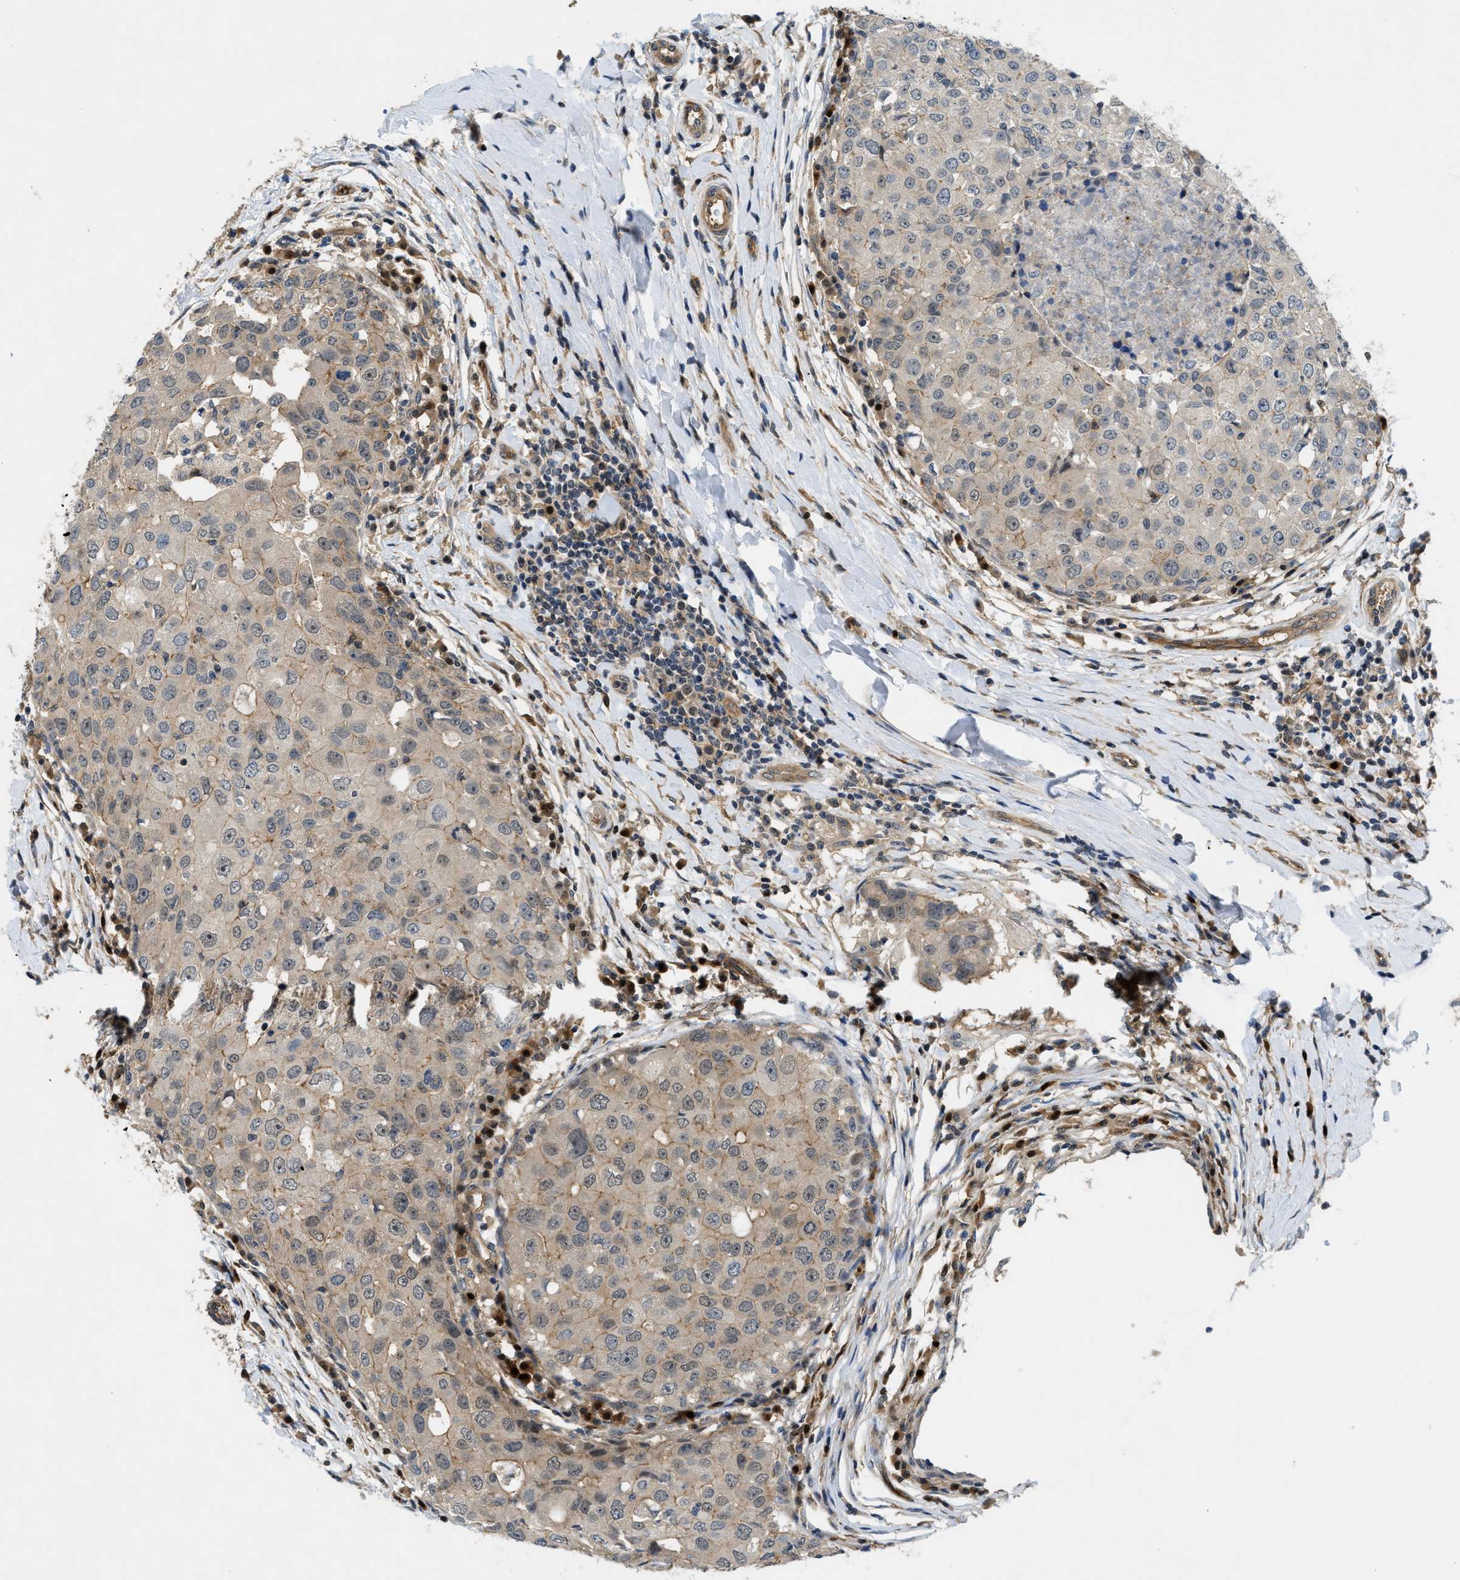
{"staining": {"intensity": "weak", "quantity": ">75%", "location": "cytoplasmic/membranous"}, "tissue": "breast cancer", "cell_type": "Tumor cells", "image_type": "cancer", "snomed": [{"axis": "morphology", "description": "Duct carcinoma"}, {"axis": "topography", "description": "Breast"}], "caption": "Immunohistochemical staining of human infiltrating ductal carcinoma (breast) displays weak cytoplasmic/membranous protein positivity in about >75% of tumor cells. Using DAB (brown) and hematoxylin (blue) stains, captured at high magnification using brightfield microscopy.", "gene": "TRAK2", "patient": {"sex": "female", "age": 27}}